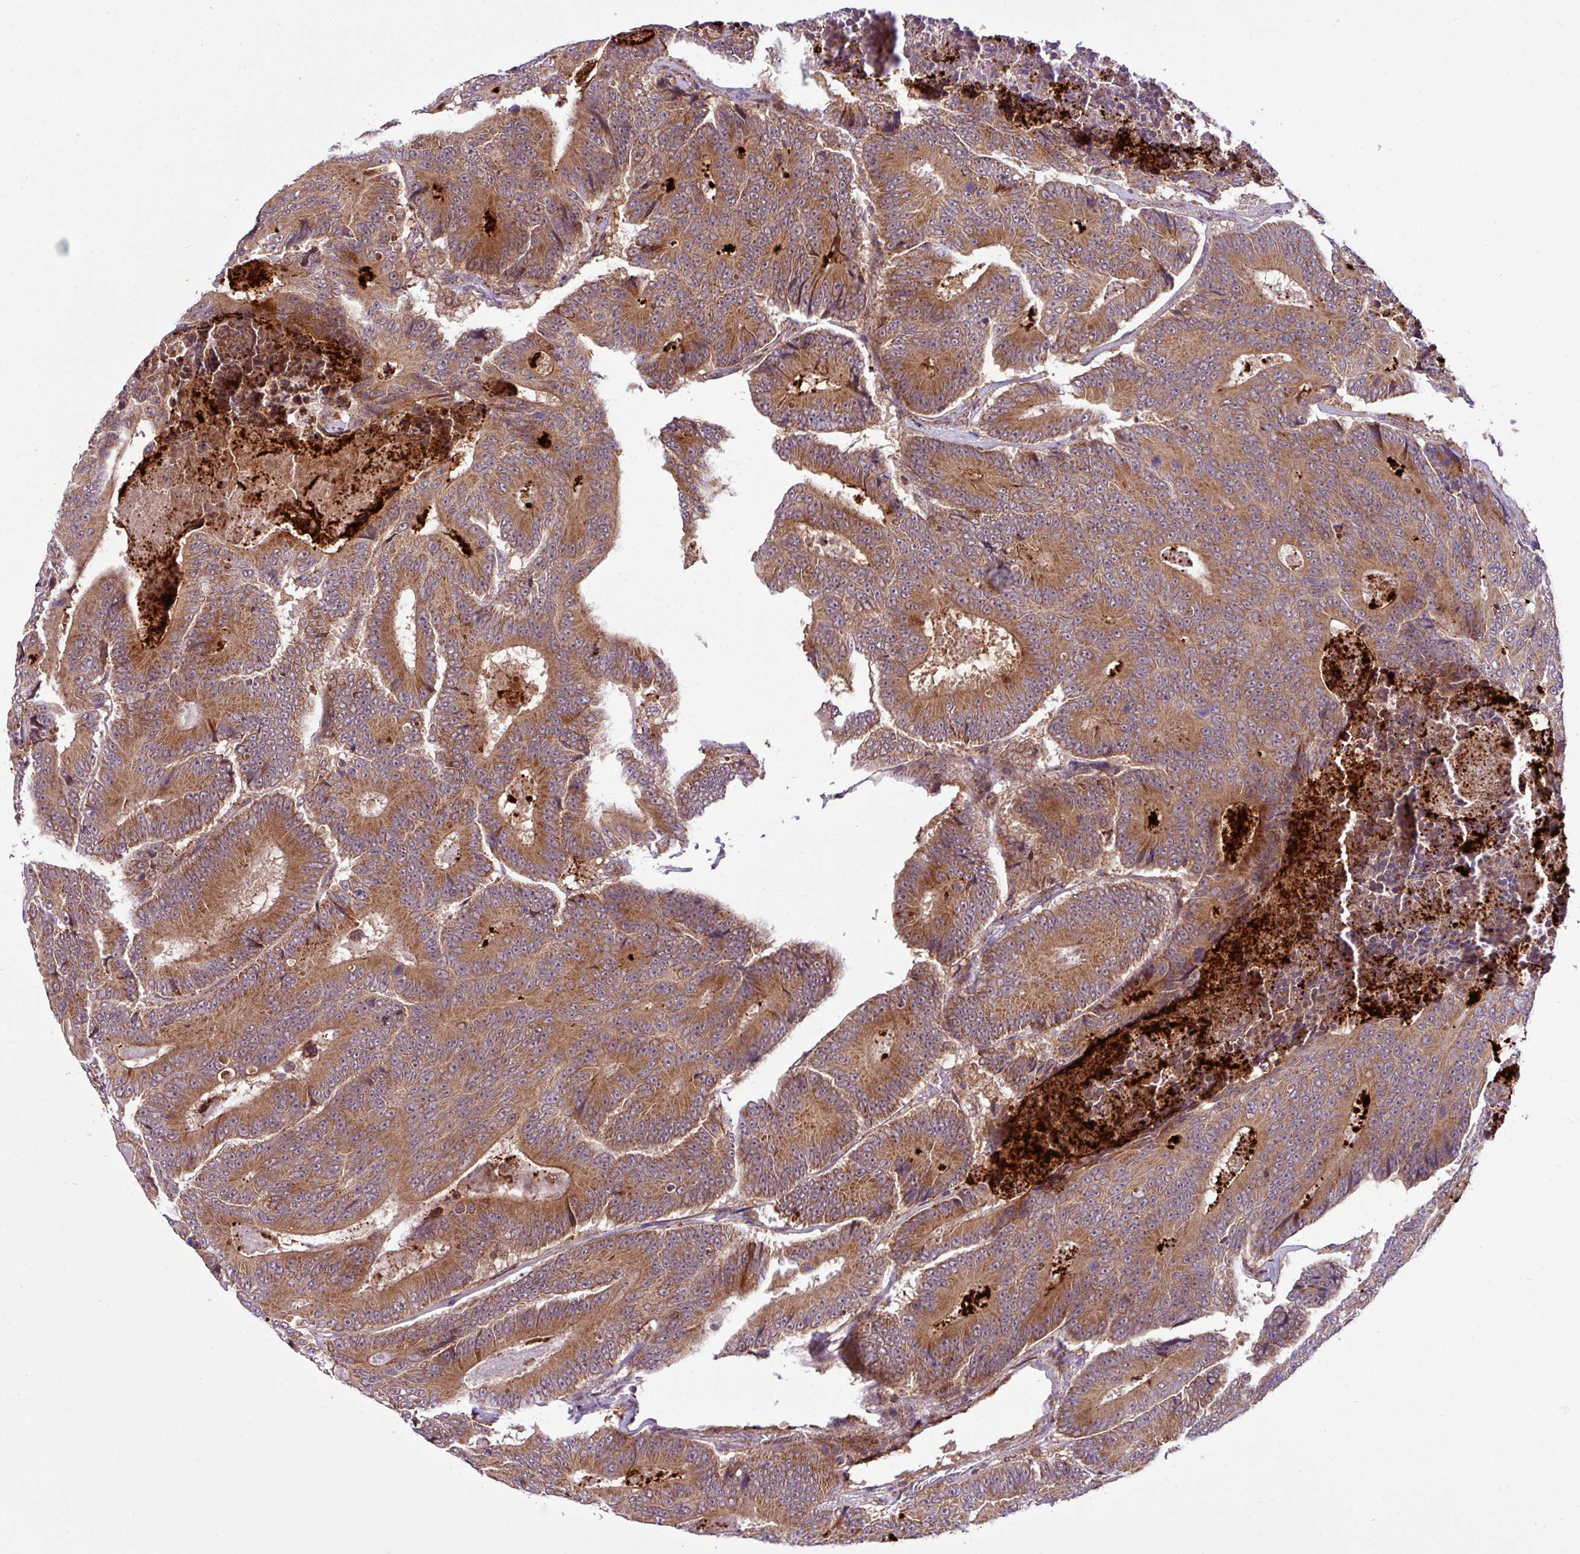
{"staining": {"intensity": "moderate", "quantity": ">75%", "location": "cytoplasmic/membranous"}, "tissue": "colorectal cancer", "cell_type": "Tumor cells", "image_type": "cancer", "snomed": [{"axis": "morphology", "description": "Adenocarcinoma, NOS"}, {"axis": "topography", "description": "Colon"}], "caption": "Immunohistochemical staining of adenocarcinoma (colorectal) reveals medium levels of moderate cytoplasmic/membranous protein positivity in about >75% of tumor cells. (Brightfield microscopy of DAB IHC at high magnification).", "gene": "B3GNT9", "patient": {"sex": "male", "age": 83}}